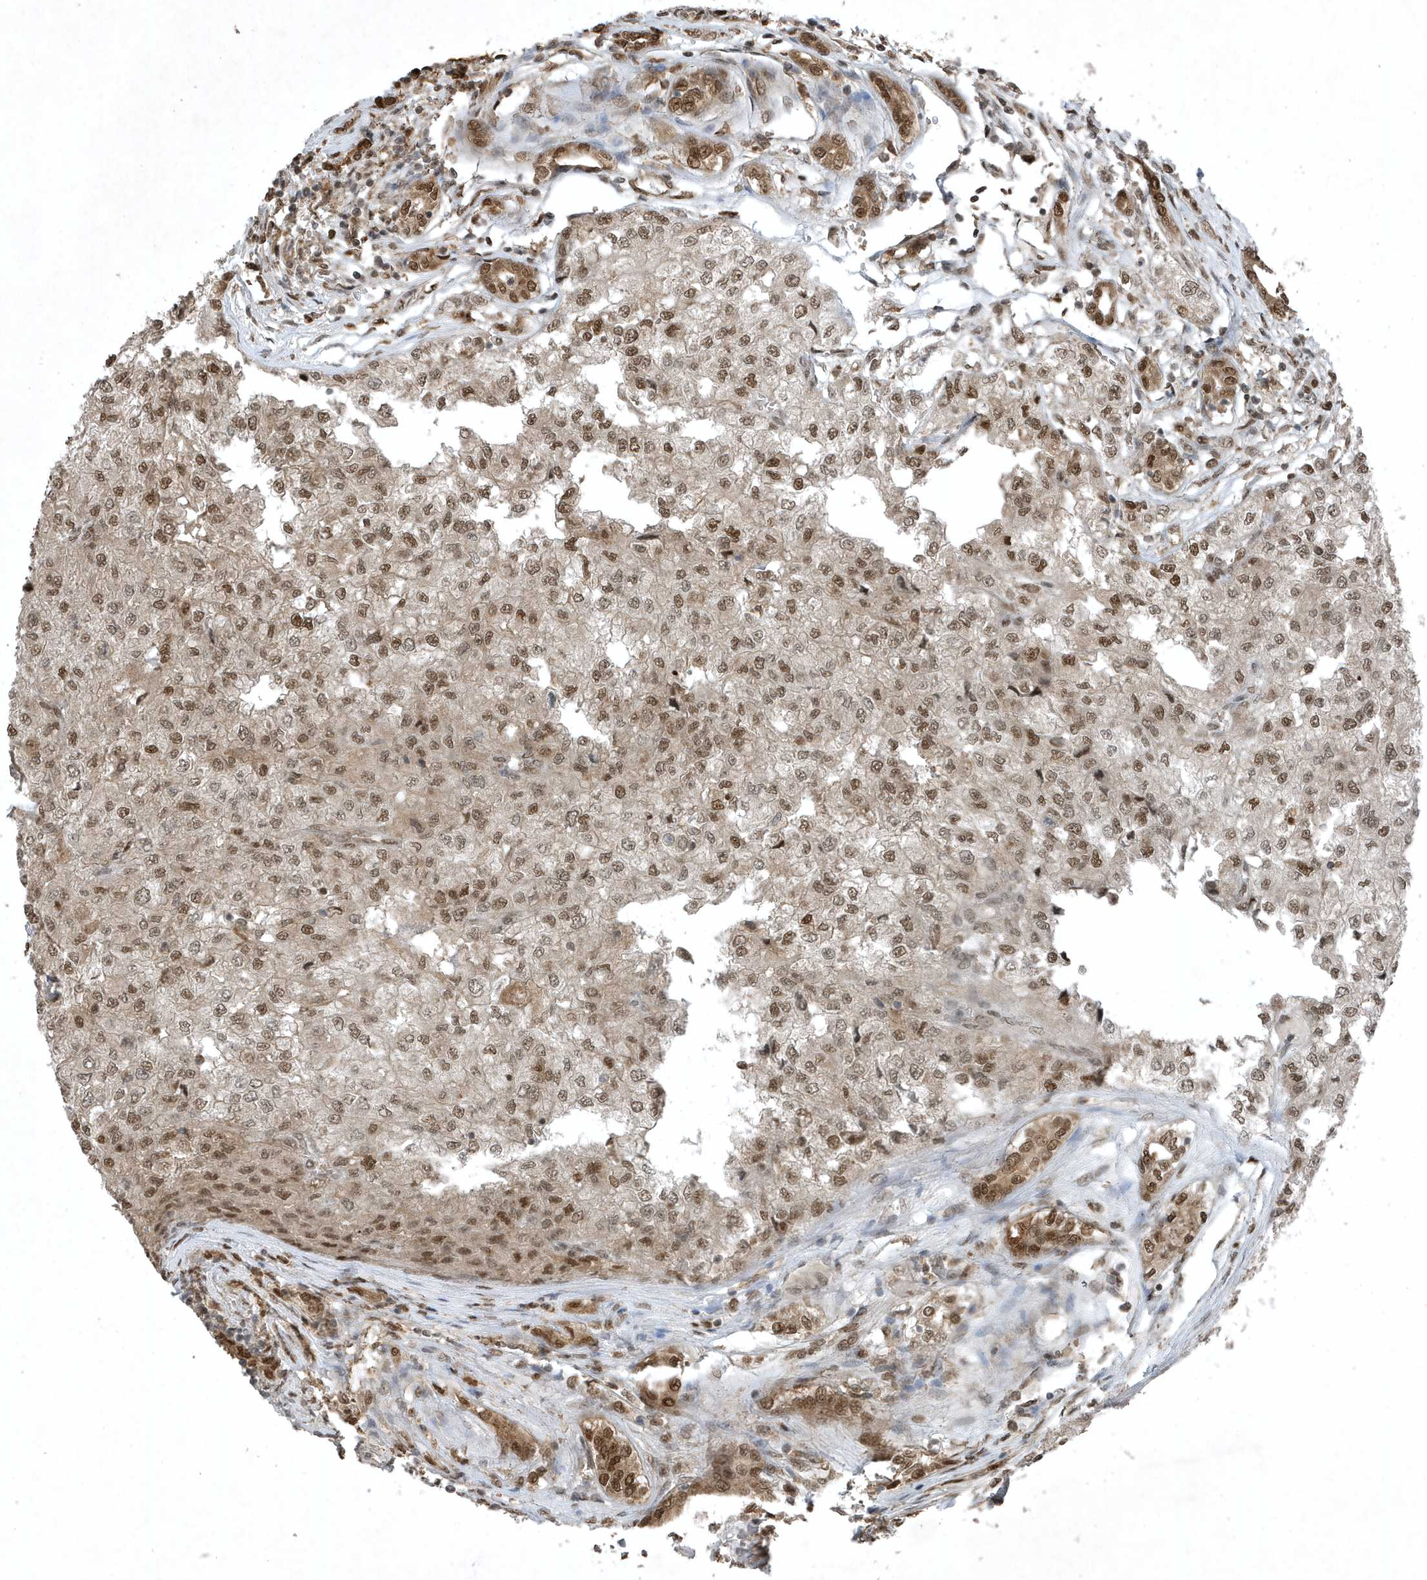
{"staining": {"intensity": "moderate", "quantity": ">75%", "location": "nuclear"}, "tissue": "renal cancer", "cell_type": "Tumor cells", "image_type": "cancer", "snomed": [{"axis": "morphology", "description": "Adenocarcinoma, NOS"}, {"axis": "topography", "description": "Kidney"}], "caption": "Brown immunohistochemical staining in human renal cancer (adenocarcinoma) exhibits moderate nuclear staining in about >75% of tumor cells.", "gene": "HSPA1A", "patient": {"sex": "female", "age": 54}}